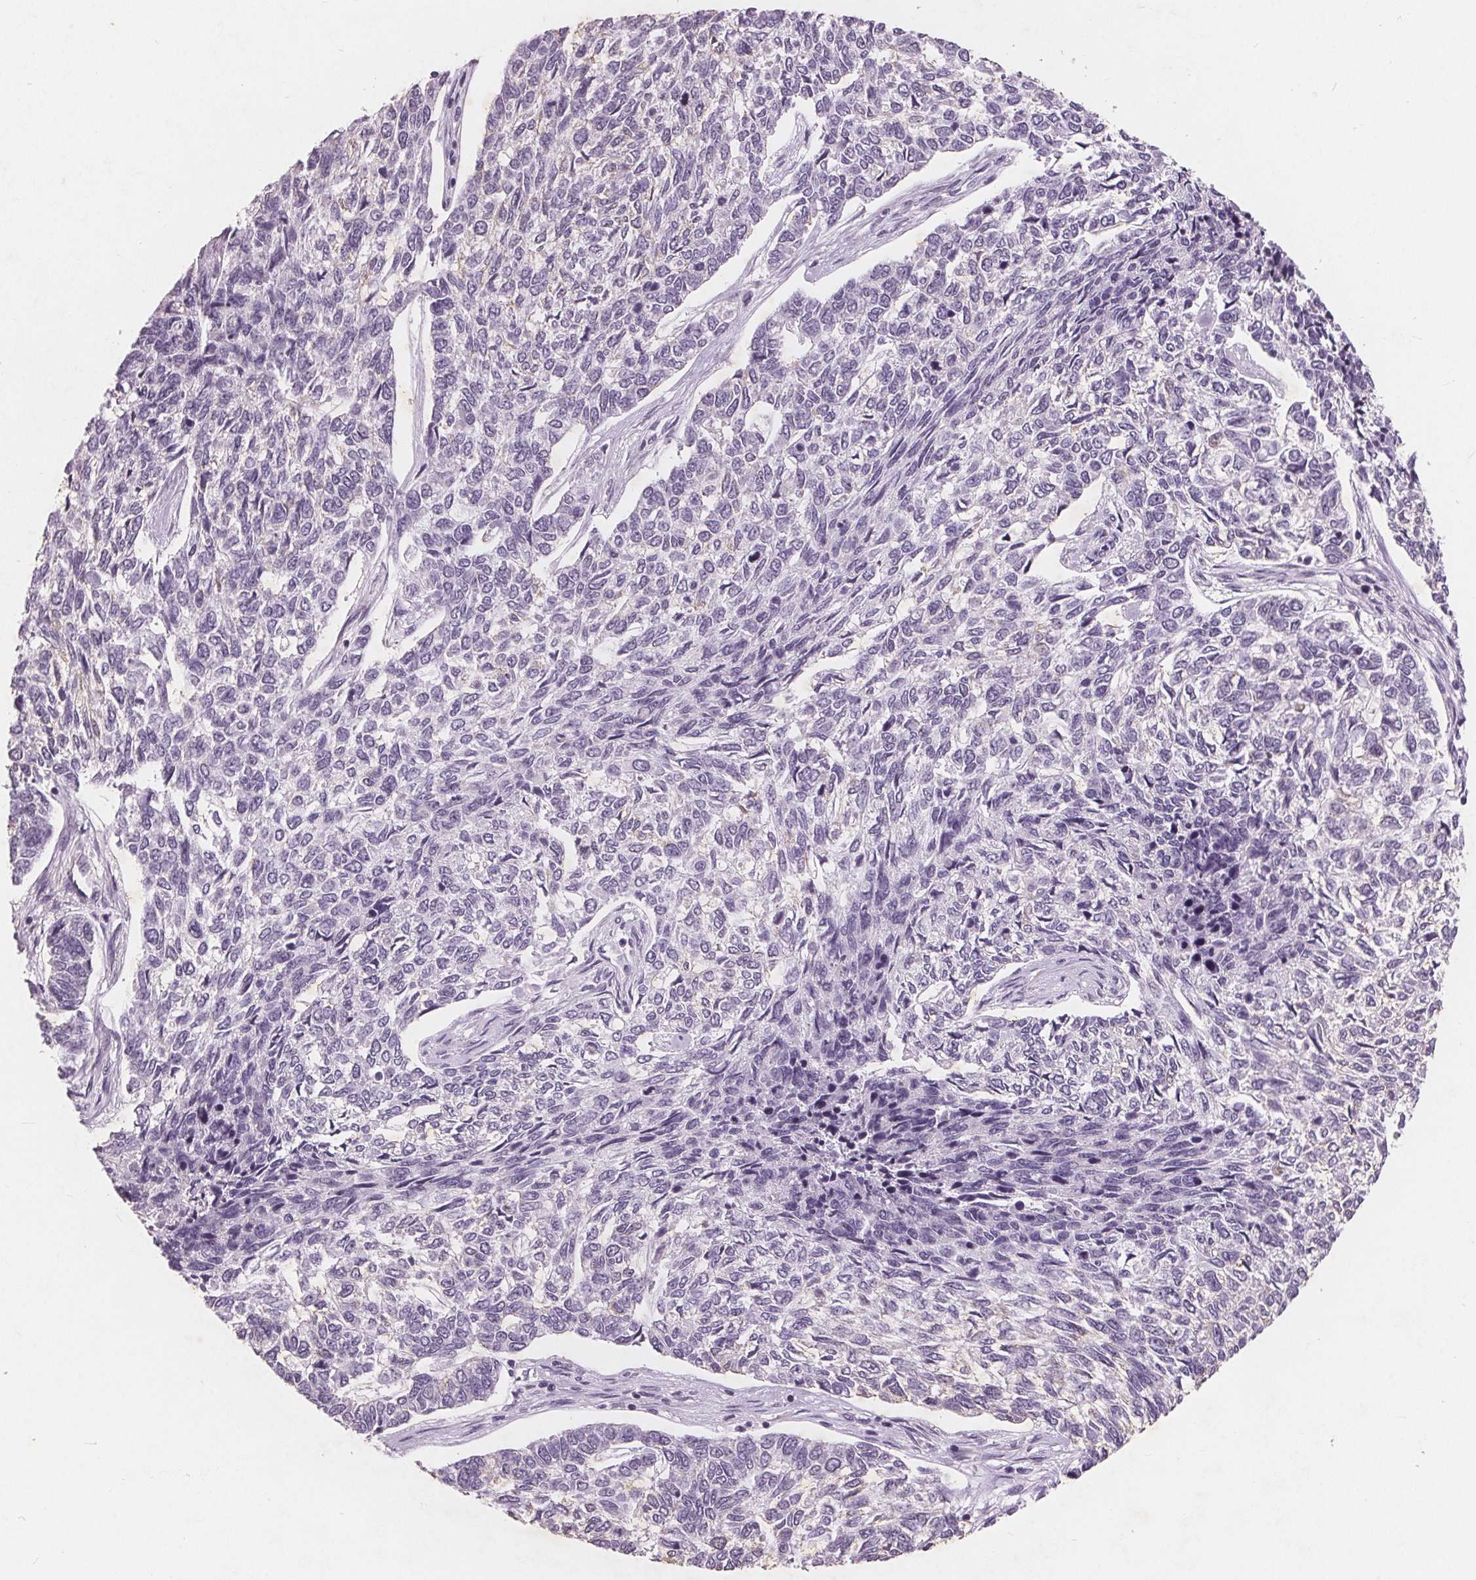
{"staining": {"intensity": "negative", "quantity": "none", "location": "none"}, "tissue": "skin cancer", "cell_type": "Tumor cells", "image_type": "cancer", "snomed": [{"axis": "morphology", "description": "Basal cell carcinoma"}, {"axis": "topography", "description": "Skin"}], "caption": "High magnification brightfield microscopy of basal cell carcinoma (skin) stained with DAB (3,3'-diaminobenzidine) (brown) and counterstained with hematoxylin (blue): tumor cells show no significant staining. (Stains: DAB IHC with hematoxylin counter stain, Microscopy: brightfield microscopy at high magnification).", "gene": "PTPN14", "patient": {"sex": "female", "age": 65}}